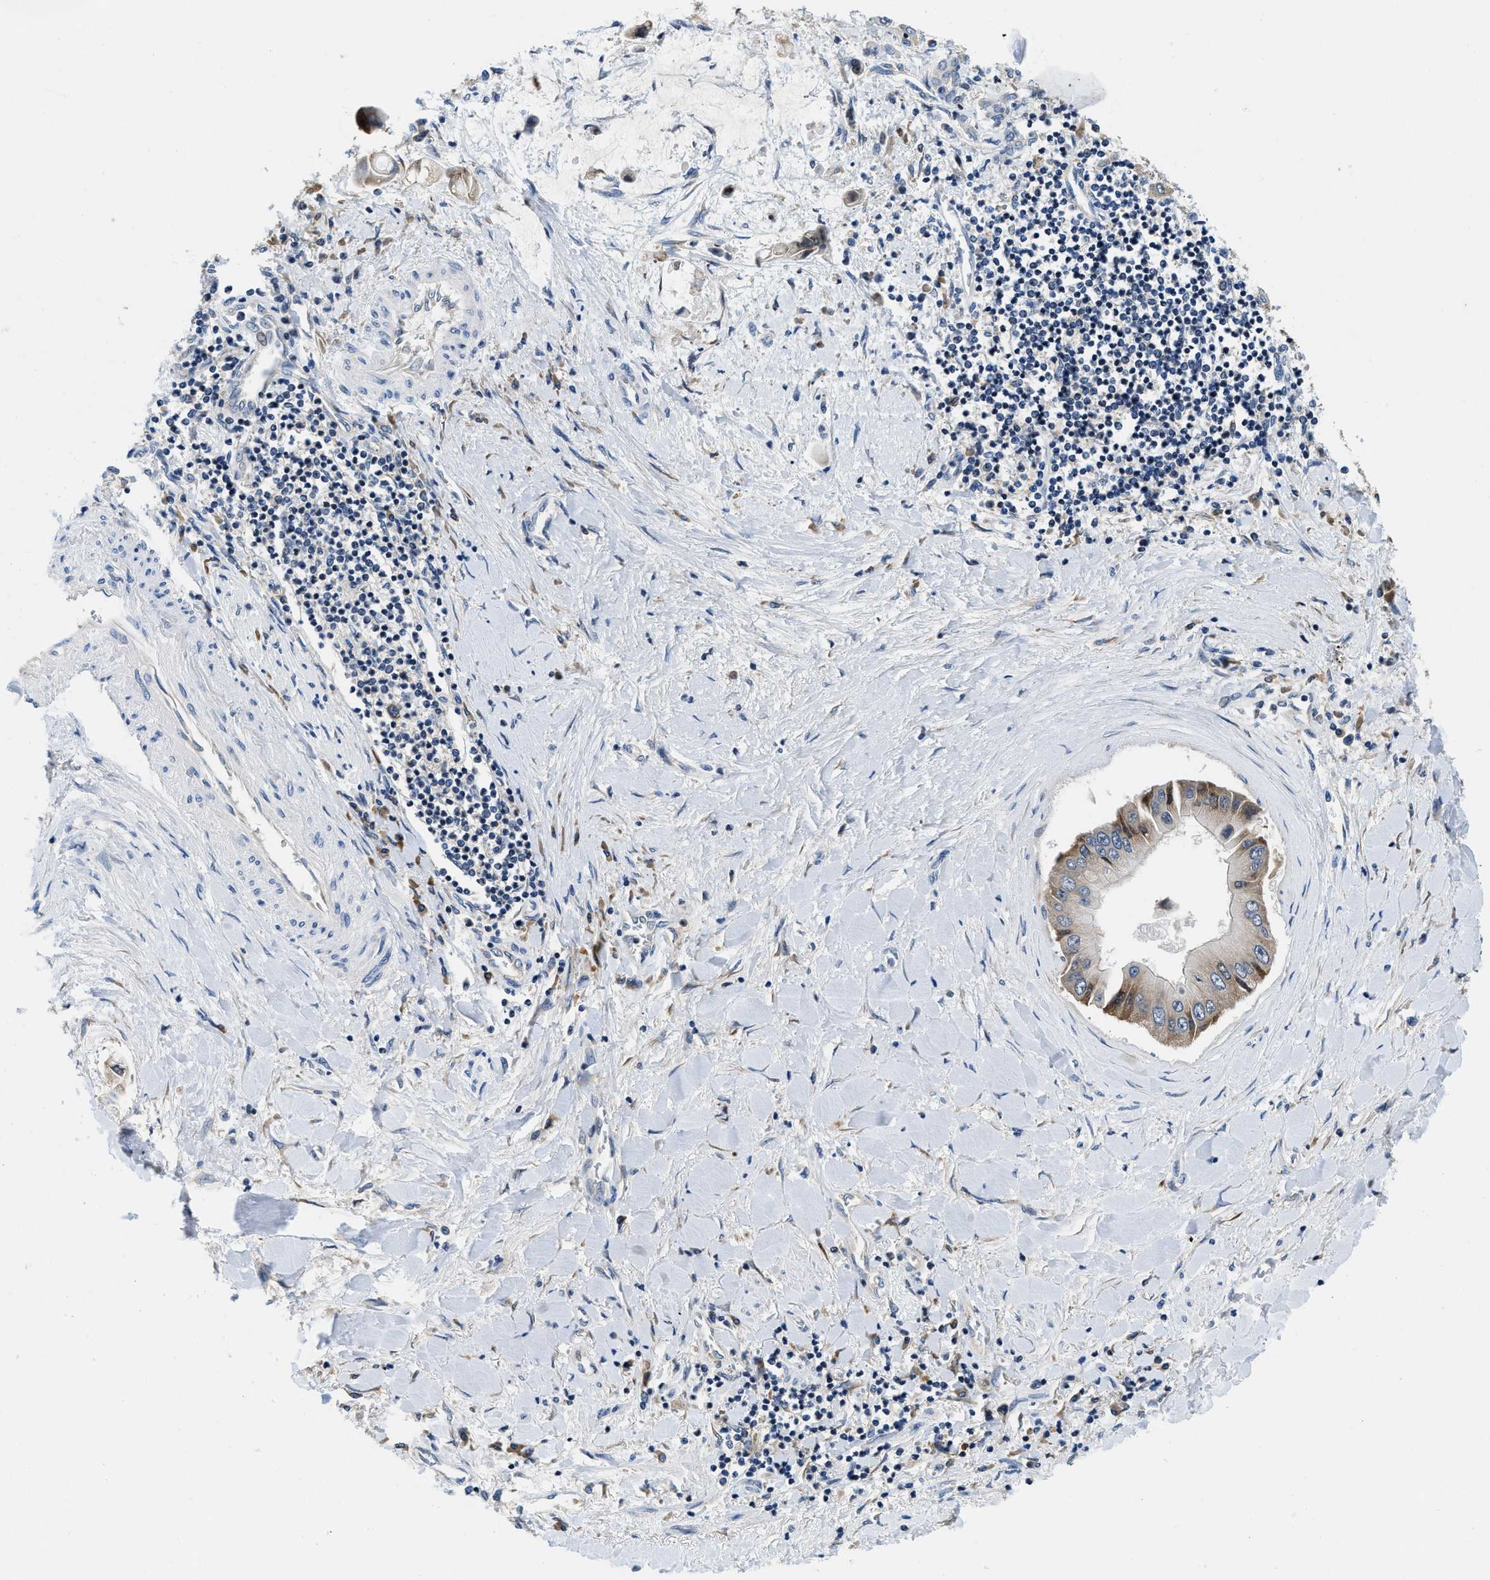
{"staining": {"intensity": "moderate", "quantity": "25%-75%", "location": "cytoplasmic/membranous"}, "tissue": "liver cancer", "cell_type": "Tumor cells", "image_type": "cancer", "snomed": [{"axis": "morphology", "description": "Cholangiocarcinoma"}, {"axis": "topography", "description": "Liver"}], "caption": "Protein analysis of liver cancer (cholangiocarcinoma) tissue demonstrates moderate cytoplasmic/membranous positivity in approximately 25%-75% of tumor cells. (Brightfield microscopy of DAB IHC at high magnification).", "gene": "IKBKE", "patient": {"sex": "male", "age": 50}}